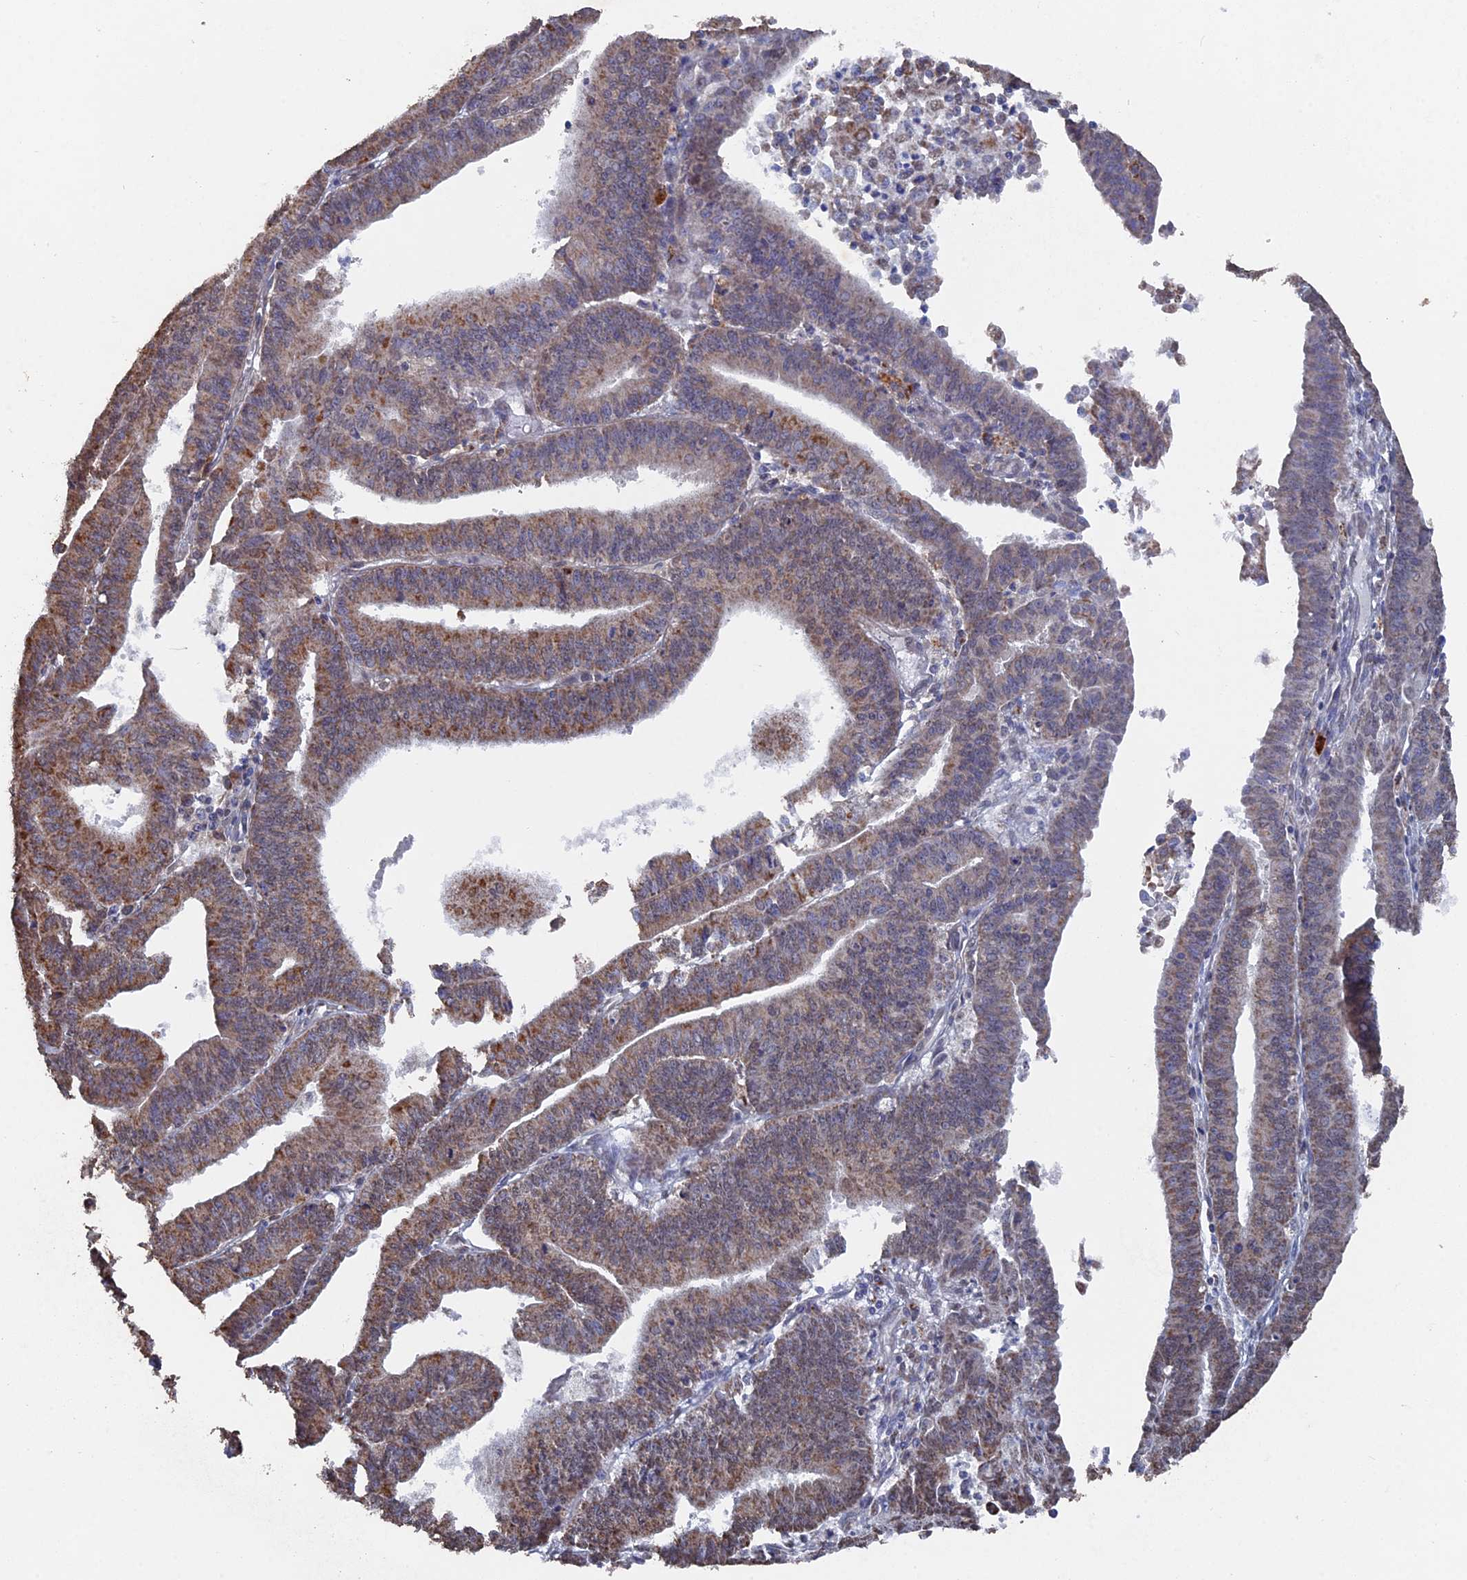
{"staining": {"intensity": "moderate", "quantity": "25%-75%", "location": "cytoplasmic/membranous"}, "tissue": "endometrial cancer", "cell_type": "Tumor cells", "image_type": "cancer", "snomed": [{"axis": "morphology", "description": "Adenocarcinoma, NOS"}, {"axis": "topography", "description": "Endometrium"}], "caption": "Protein expression by immunohistochemistry (IHC) displays moderate cytoplasmic/membranous expression in about 25%-75% of tumor cells in endometrial cancer.", "gene": "SMG9", "patient": {"sex": "female", "age": 73}}